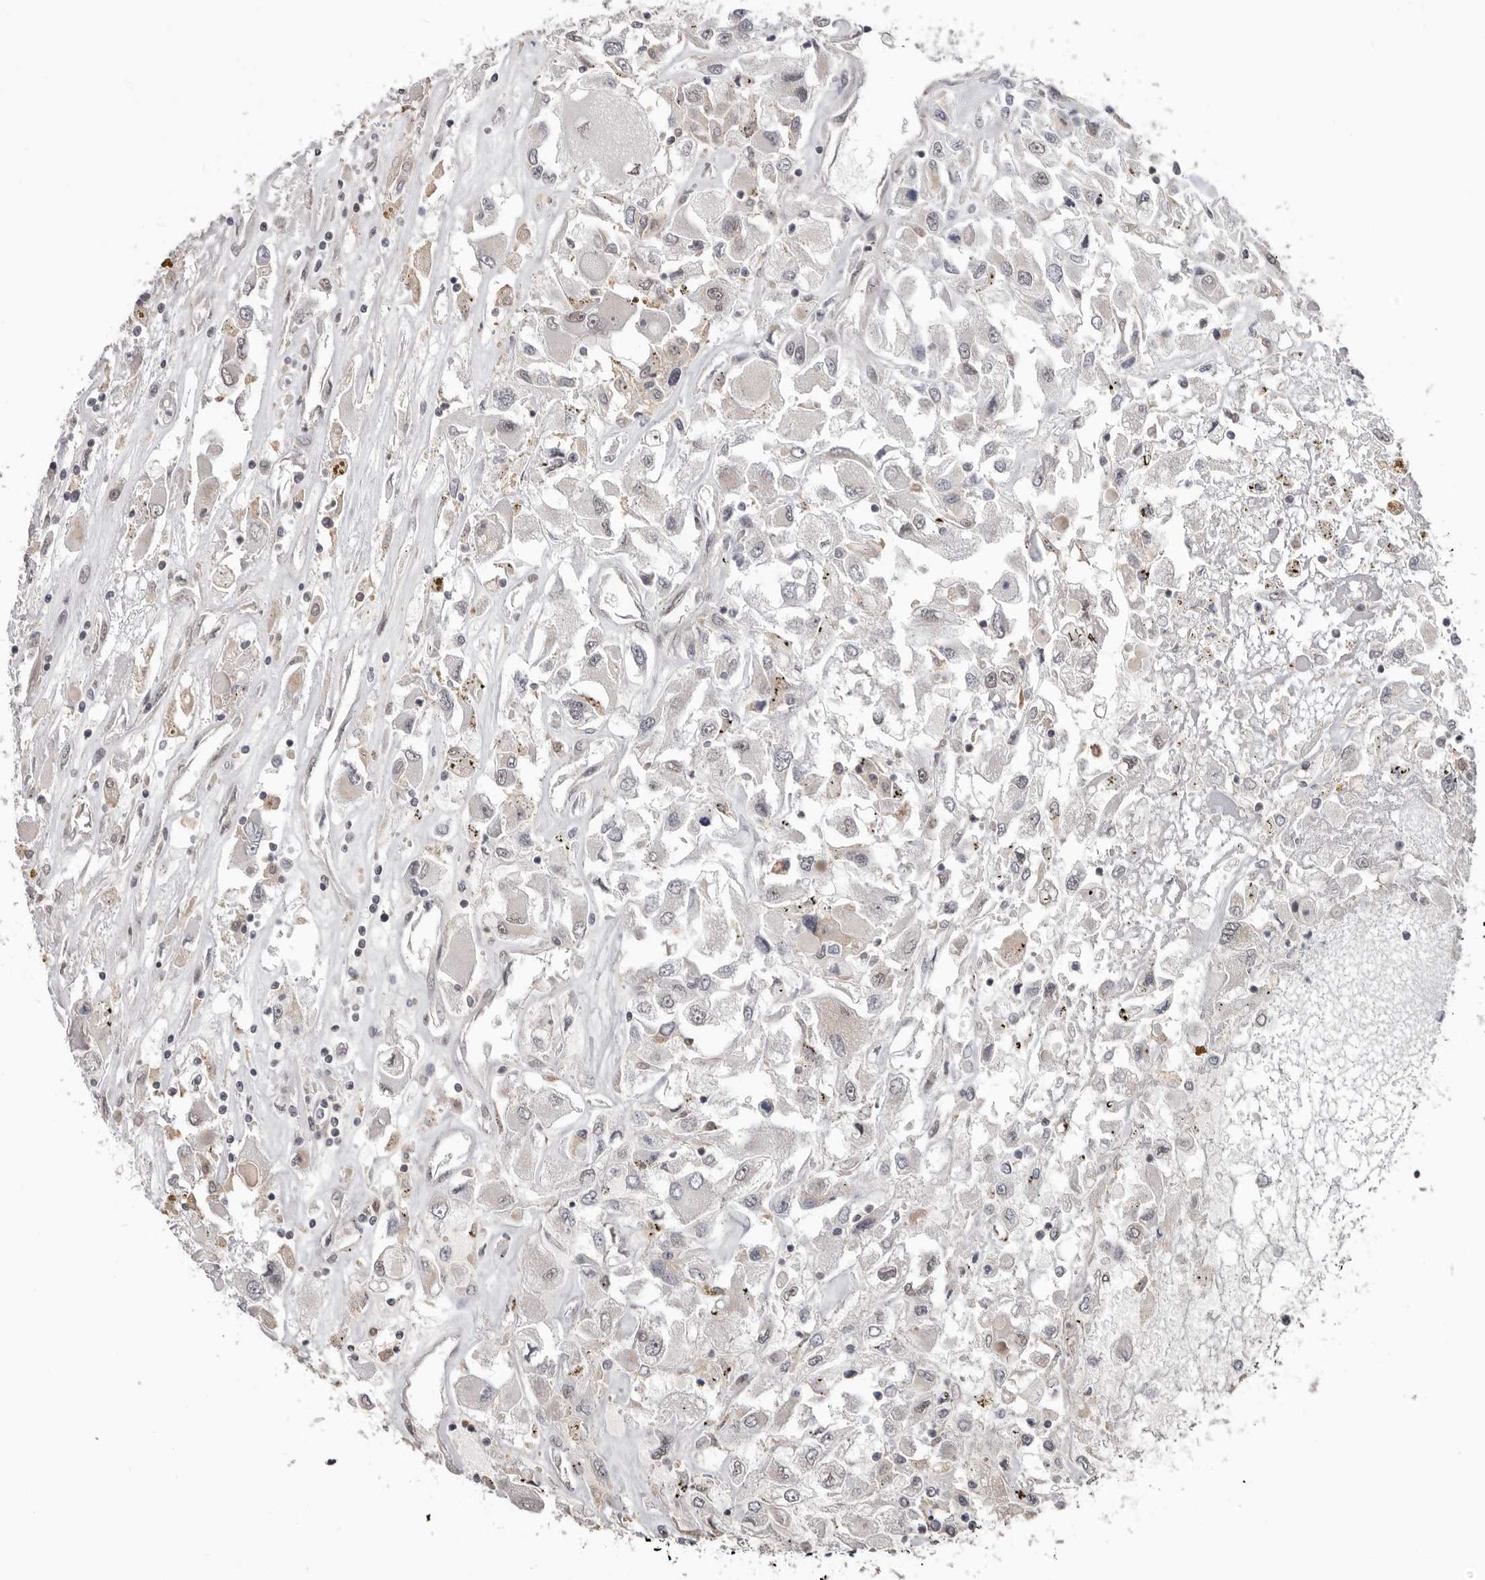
{"staining": {"intensity": "negative", "quantity": "none", "location": "none"}, "tissue": "renal cancer", "cell_type": "Tumor cells", "image_type": "cancer", "snomed": [{"axis": "morphology", "description": "Adenocarcinoma, NOS"}, {"axis": "topography", "description": "Kidney"}], "caption": "This image is of renal cancer (adenocarcinoma) stained with immunohistochemistry to label a protein in brown with the nuclei are counter-stained blue. There is no expression in tumor cells.", "gene": "MOGAT2", "patient": {"sex": "female", "age": 52}}